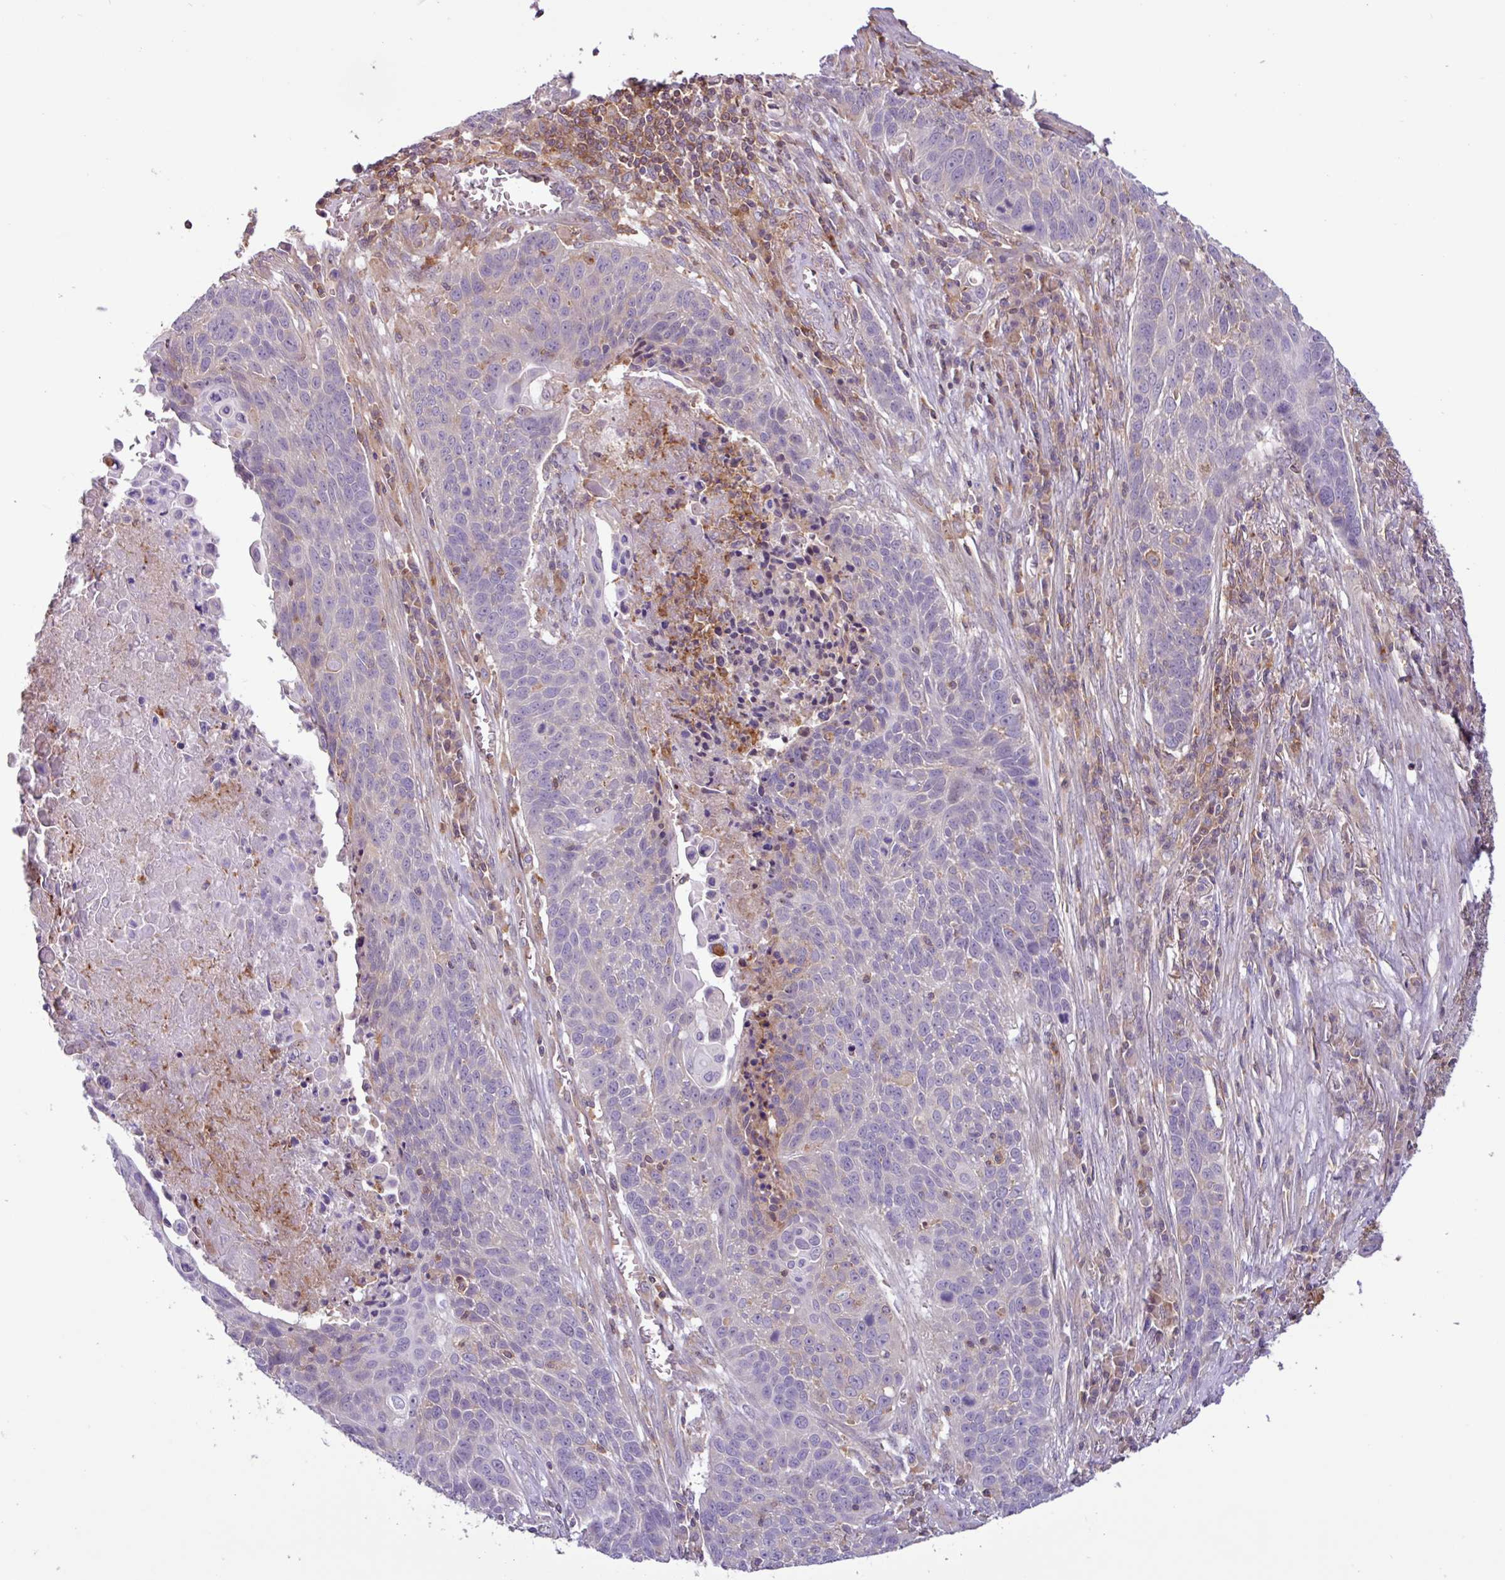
{"staining": {"intensity": "negative", "quantity": "none", "location": "none"}, "tissue": "lung cancer", "cell_type": "Tumor cells", "image_type": "cancer", "snomed": [{"axis": "morphology", "description": "Squamous cell carcinoma, NOS"}, {"axis": "topography", "description": "Lung"}], "caption": "An immunohistochemistry (IHC) histopathology image of lung cancer (squamous cell carcinoma) is shown. There is no staining in tumor cells of lung cancer (squamous cell carcinoma). (Brightfield microscopy of DAB immunohistochemistry (IHC) at high magnification).", "gene": "ACTR3", "patient": {"sex": "male", "age": 78}}